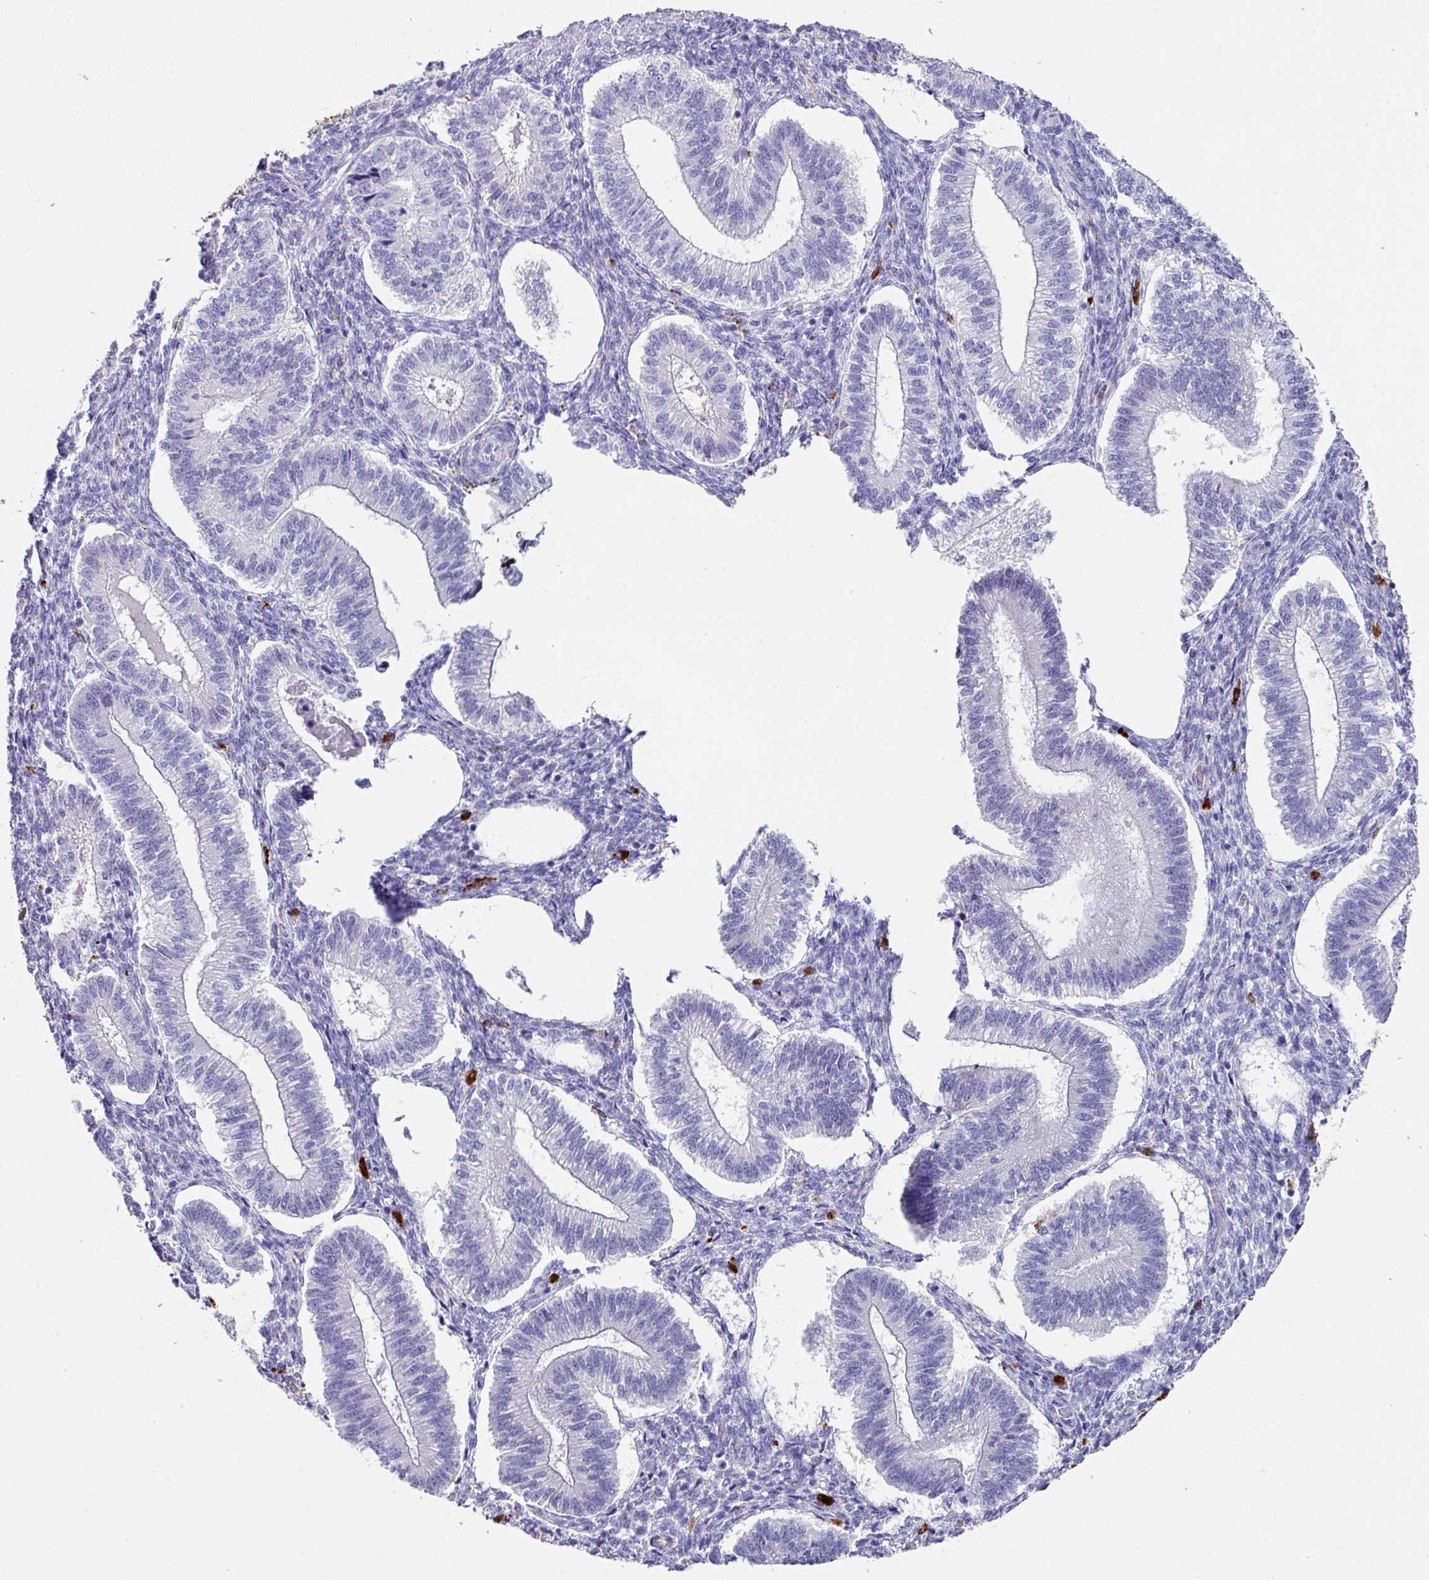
{"staining": {"intensity": "negative", "quantity": "none", "location": "none"}, "tissue": "endometrium", "cell_type": "Cells in endometrial stroma", "image_type": "normal", "snomed": [{"axis": "morphology", "description": "Normal tissue, NOS"}, {"axis": "topography", "description": "Endometrium"}], "caption": "Histopathology image shows no significant protein positivity in cells in endometrial stroma of unremarkable endometrium. (DAB (3,3'-diaminobenzidine) IHC with hematoxylin counter stain).", "gene": "CPVL", "patient": {"sex": "female", "age": 25}}